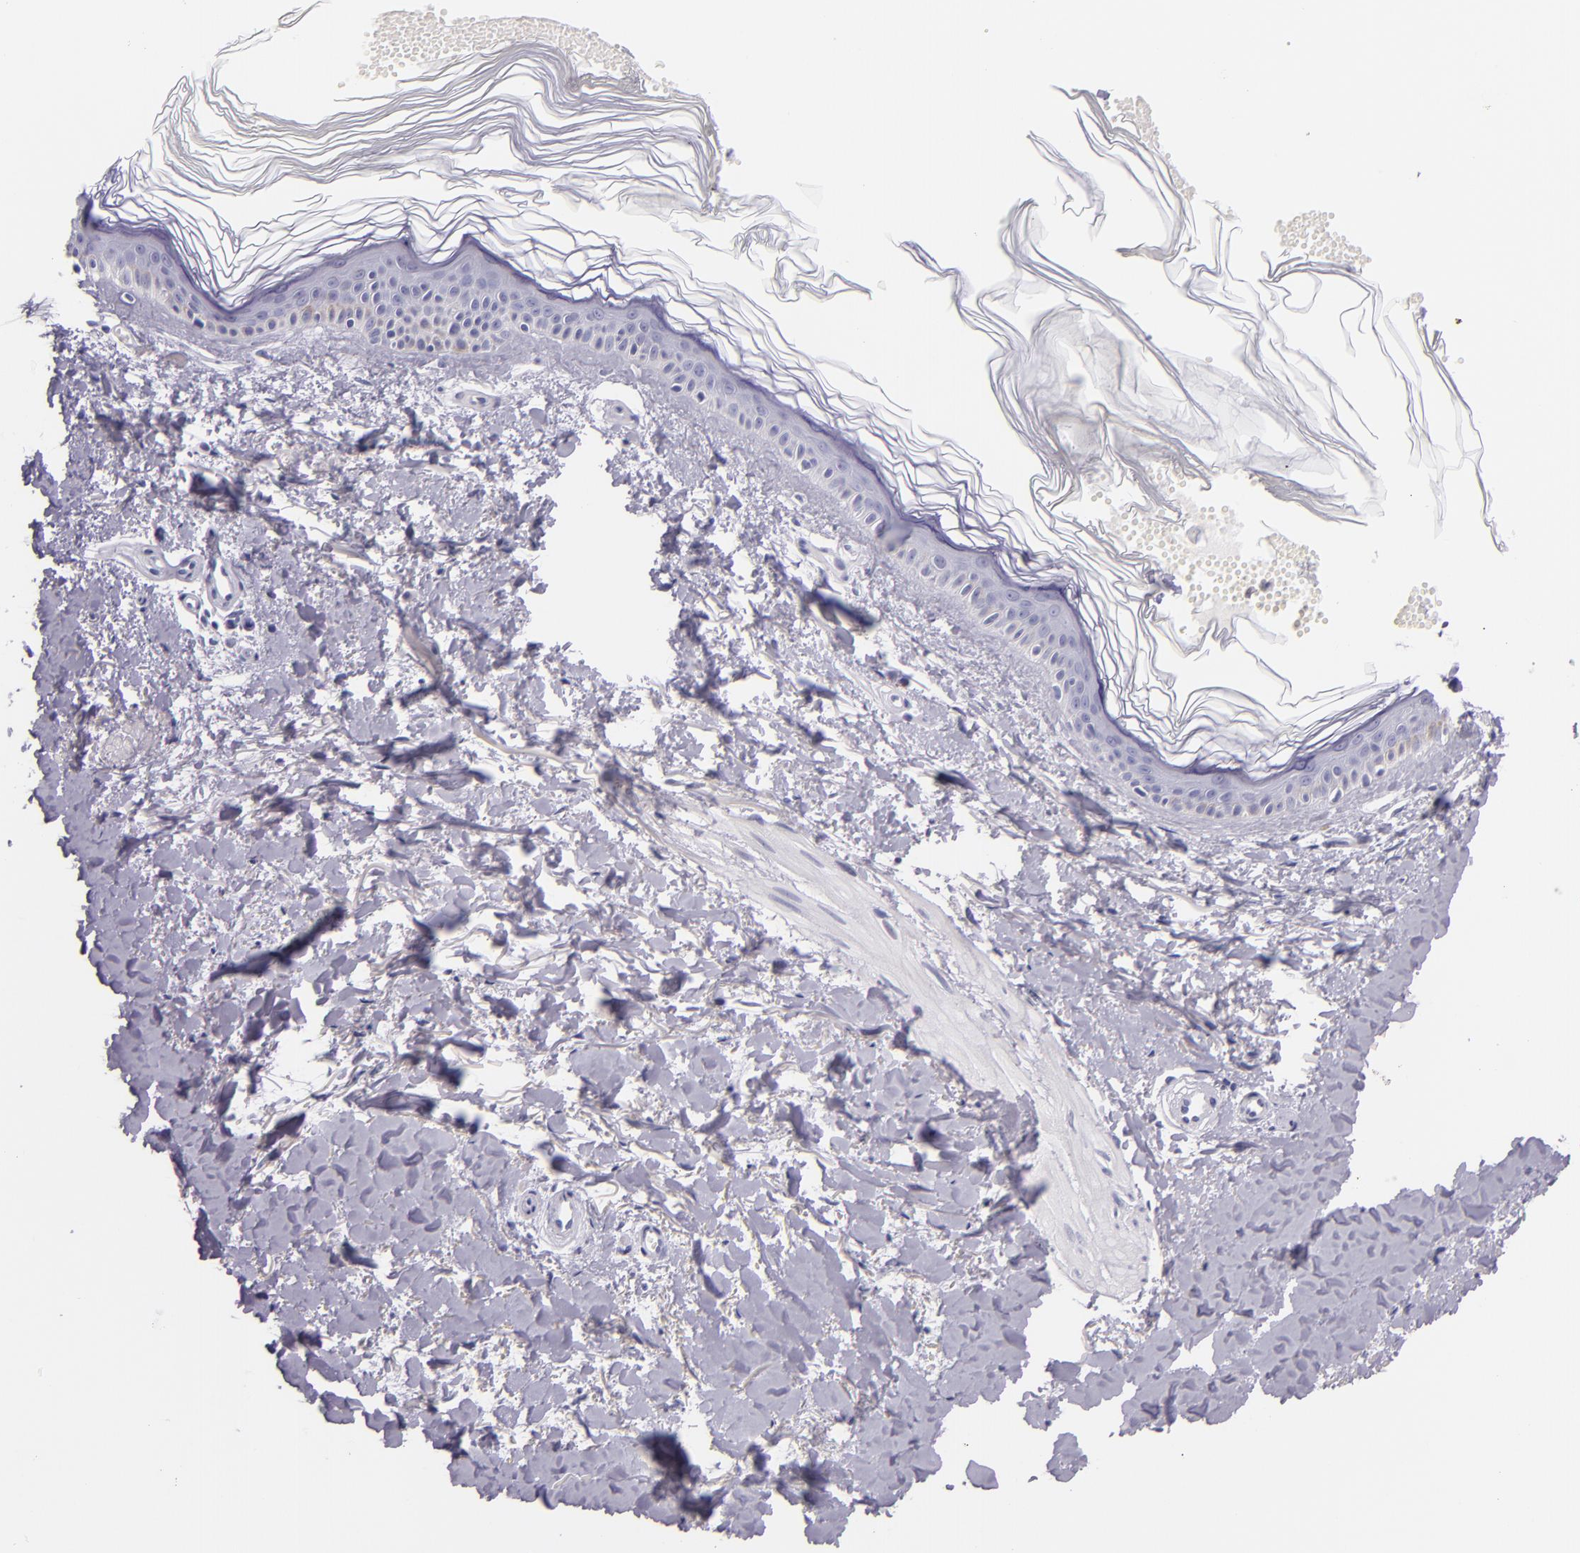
{"staining": {"intensity": "negative", "quantity": "none", "location": "none"}, "tissue": "melanoma", "cell_type": "Tumor cells", "image_type": "cancer", "snomed": [{"axis": "morphology", "description": "Malignant melanoma, NOS"}, {"axis": "topography", "description": "Skin"}], "caption": "This image is of melanoma stained with IHC to label a protein in brown with the nuclei are counter-stained blue. There is no expression in tumor cells. (Brightfield microscopy of DAB (3,3'-diaminobenzidine) IHC at high magnification).", "gene": "HSP90AA1", "patient": {"sex": "female", "age": 73}}